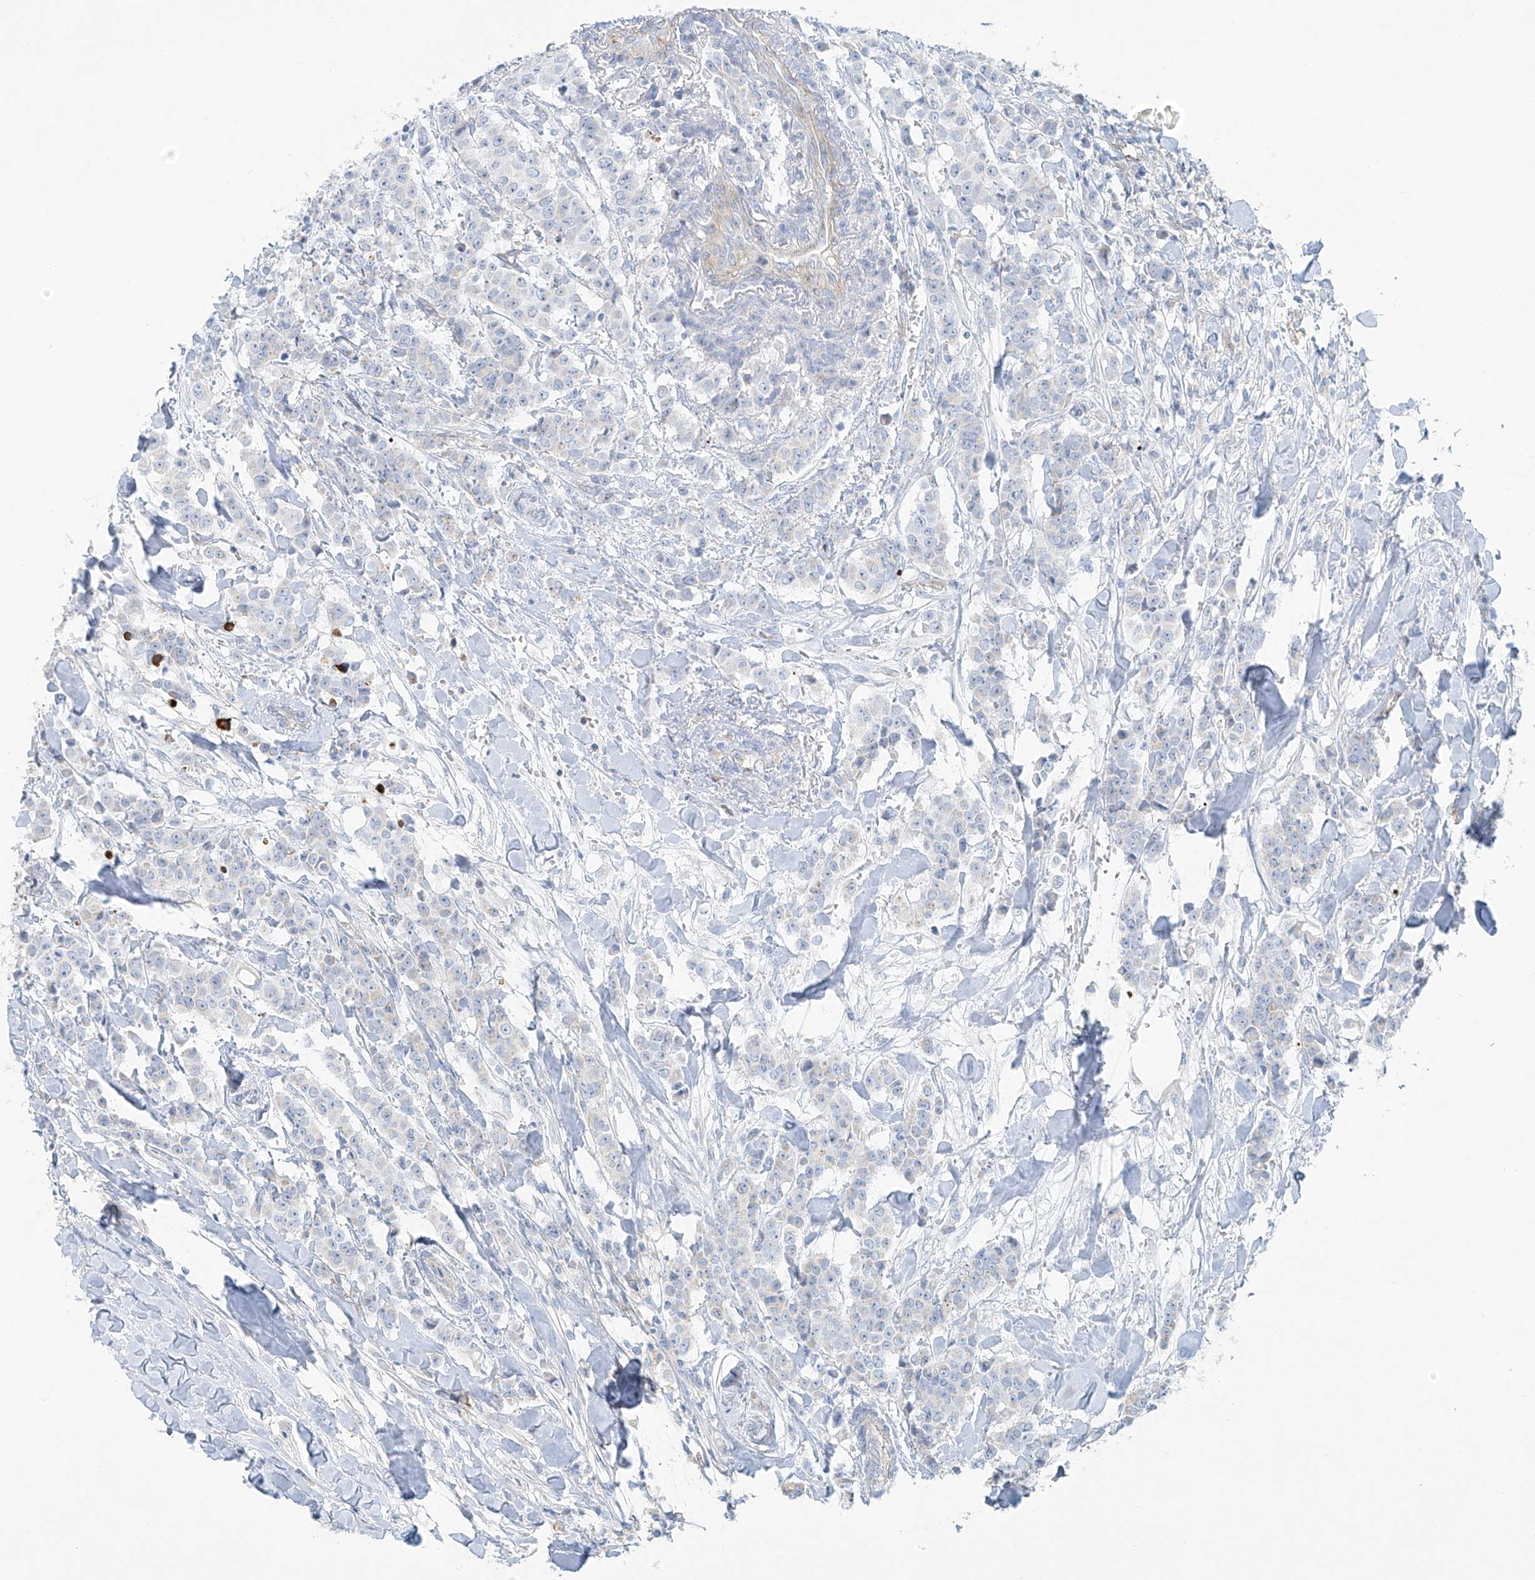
{"staining": {"intensity": "negative", "quantity": "none", "location": "none"}, "tissue": "breast cancer", "cell_type": "Tumor cells", "image_type": "cancer", "snomed": [{"axis": "morphology", "description": "Duct carcinoma"}, {"axis": "topography", "description": "Breast"}], "caption": "A histopathology image of human breast cancer (intraductal carcinoma) is negative for staining in tumor cells.", "gene": "VAMP5", "patient": {"sex": "female", "age": 40}}